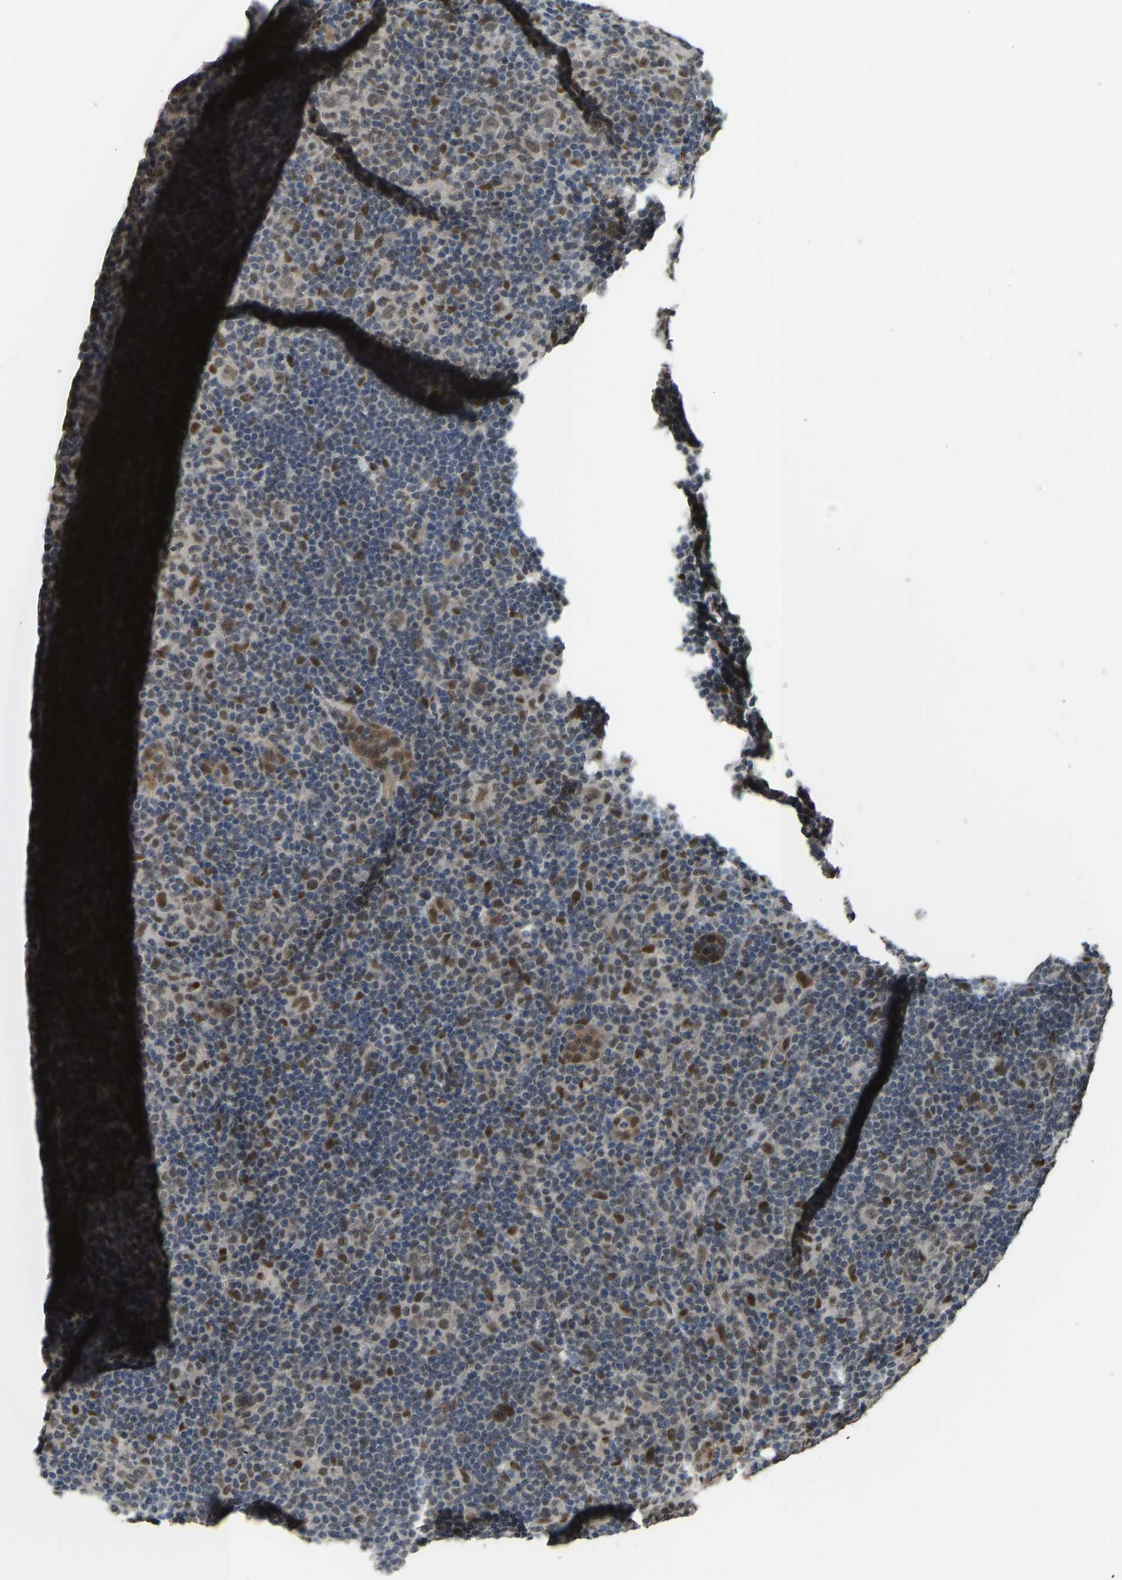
{"staining": {"intensity": "moderate", "quantity": ">75%", "location": "cytoplasmic/membranous"}, "tissue": "lymphoma", "cell_type": "Tumor cells", "image_type": "cancer", "snomed": [{"axis": "morphology", "description": "Hodgkin's disease, NOS"}, {"axis": "topography", "description": "Lymph node"}], "caption": "Hodgkin's disease was stained to show a protein in brown. There is medium levels of moderate cytoplasmic/membranous positivity in approximately >75% of tumor cells.", "gene": "KPNA6", "patient": {"sex": "female", "age": 57}}